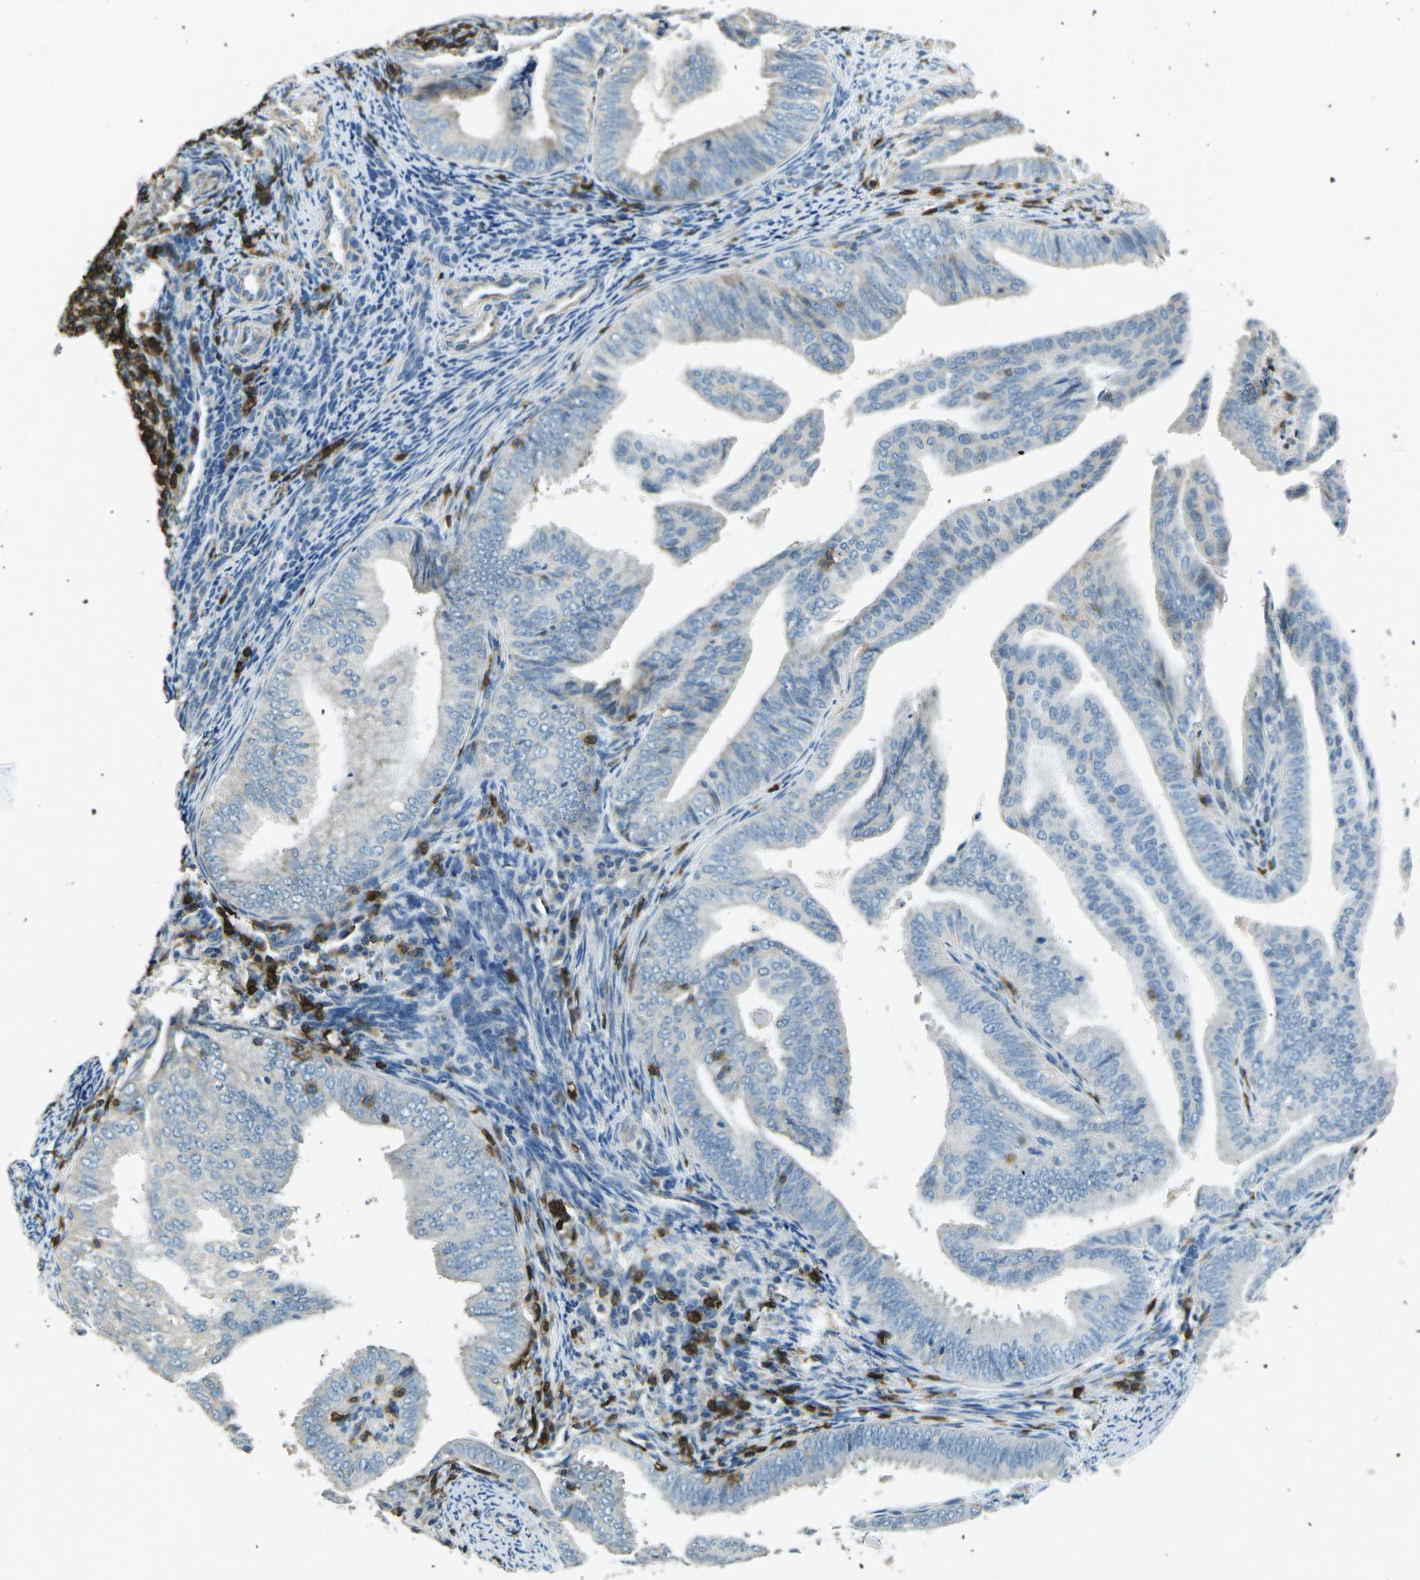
{"staining": {"intensity": "negative", "quantity": "none", "location": "none"}, "tissue": "endometrial cancer", "cell_type": "Tumor cells", "image_type": "cancer", "snomed": [{"axis": "morphology", "description": "Adenocarcinoma, NOS"}, {"axis": "topography", "description": "Endometrium"}], "caption": "IHC photomicrograph of endometrial cancer (adenocarcinoma) stained for a protein (brown), which shows no positivity in tumor cells.", "gene": "CD6", "patient": {"sex": "female", "age": 58}}